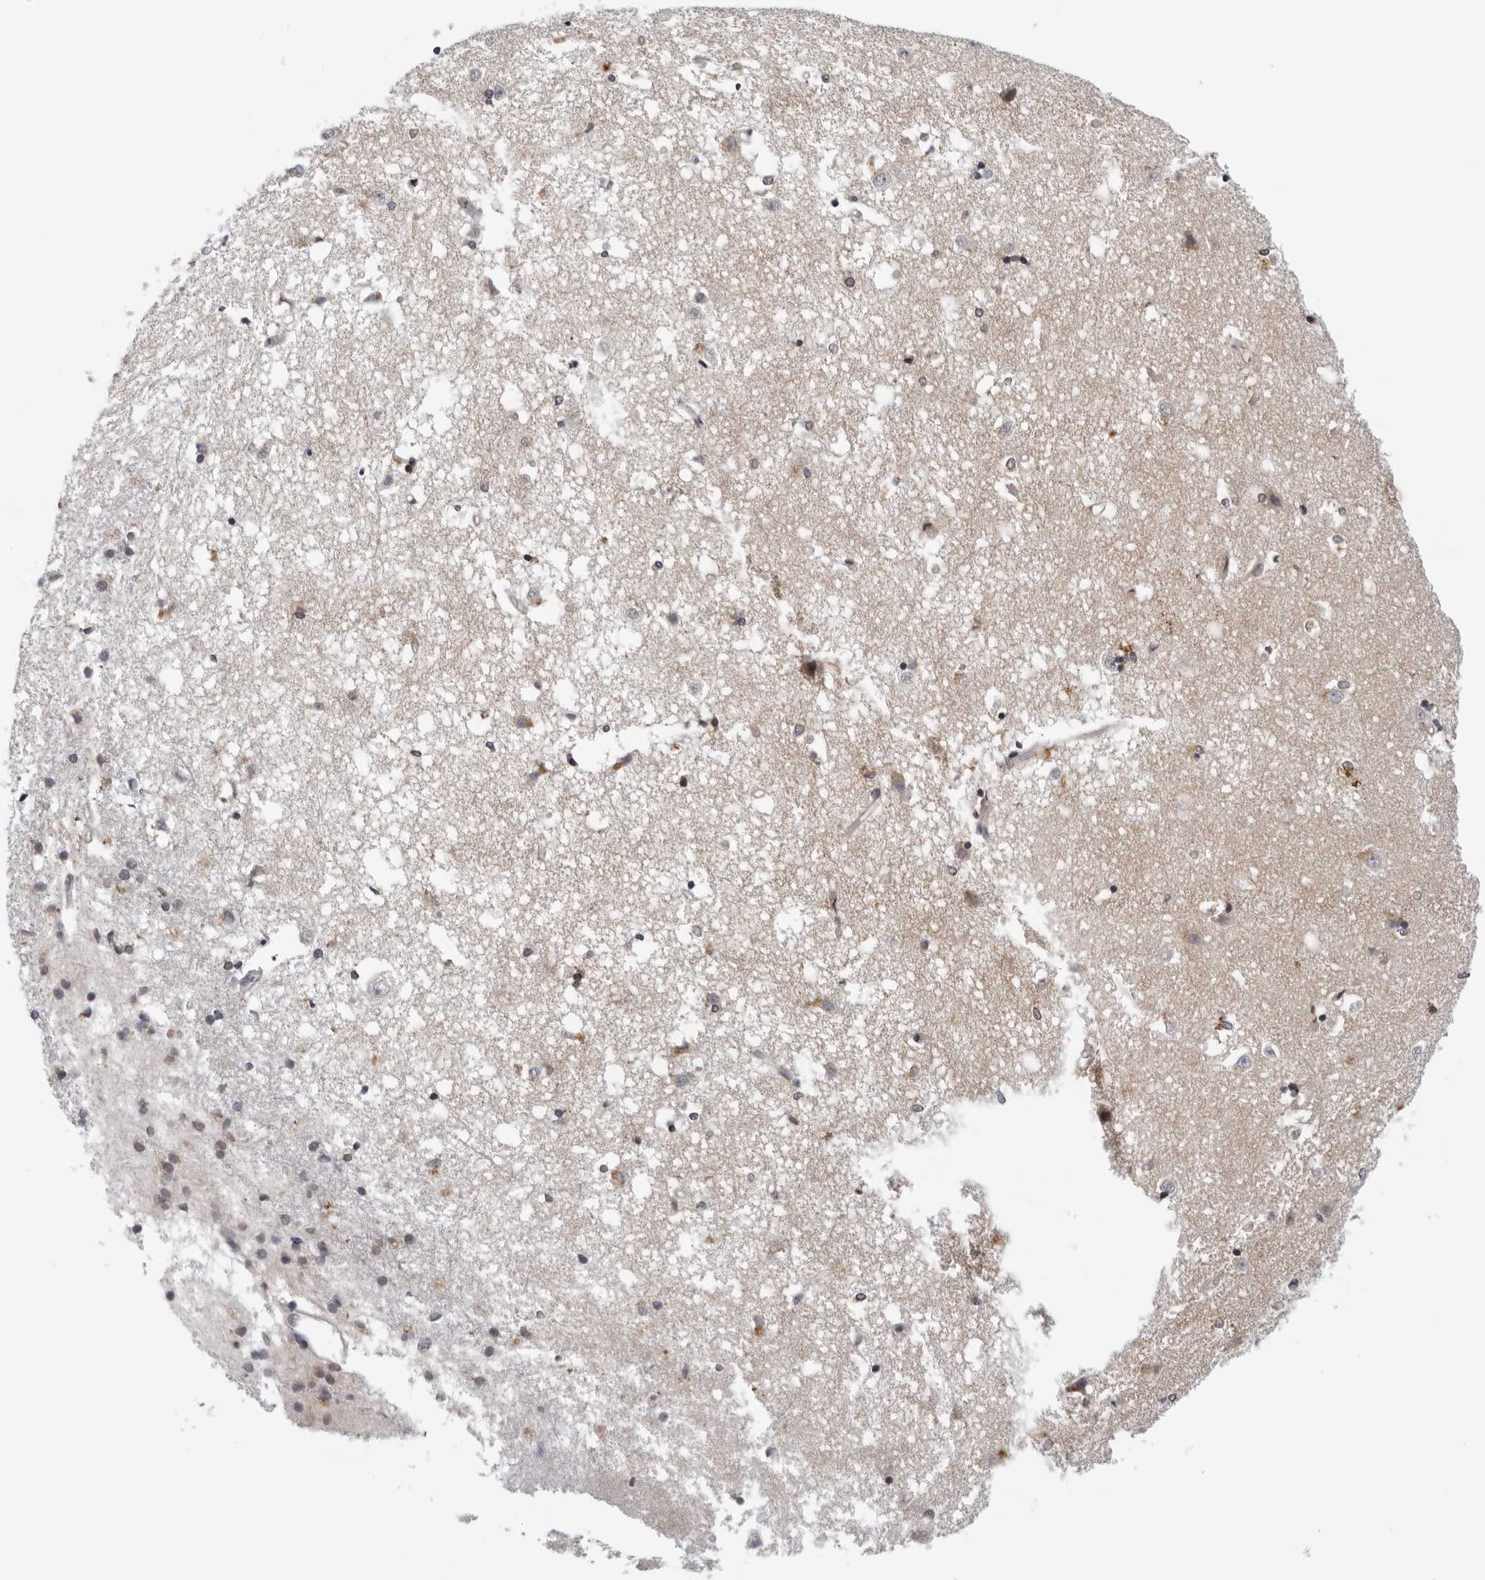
{"staining": {"intensity": "moderate", "quantity": "<25%", "location": "cytoplasmic/membranous"}, "tissue": "caudate", "cell_type": "Glial cells", "image_type": "normal", "snomed": [{"axis": "morphology", "description": "Normal tissue, NOS"}, {"axis": "topography", "description": "Lateral ventricle wall"}], "caption": "Brown immunohistochemical staining in benign human caudate exhibits moderate cytoplasmic/membranous staining in approximately <25% of glial cells. (DAB = brown stain, brightfield microscopy at high magnification).", "gene": "CPT2", "patient": {"sex": "male", "age": 45}}